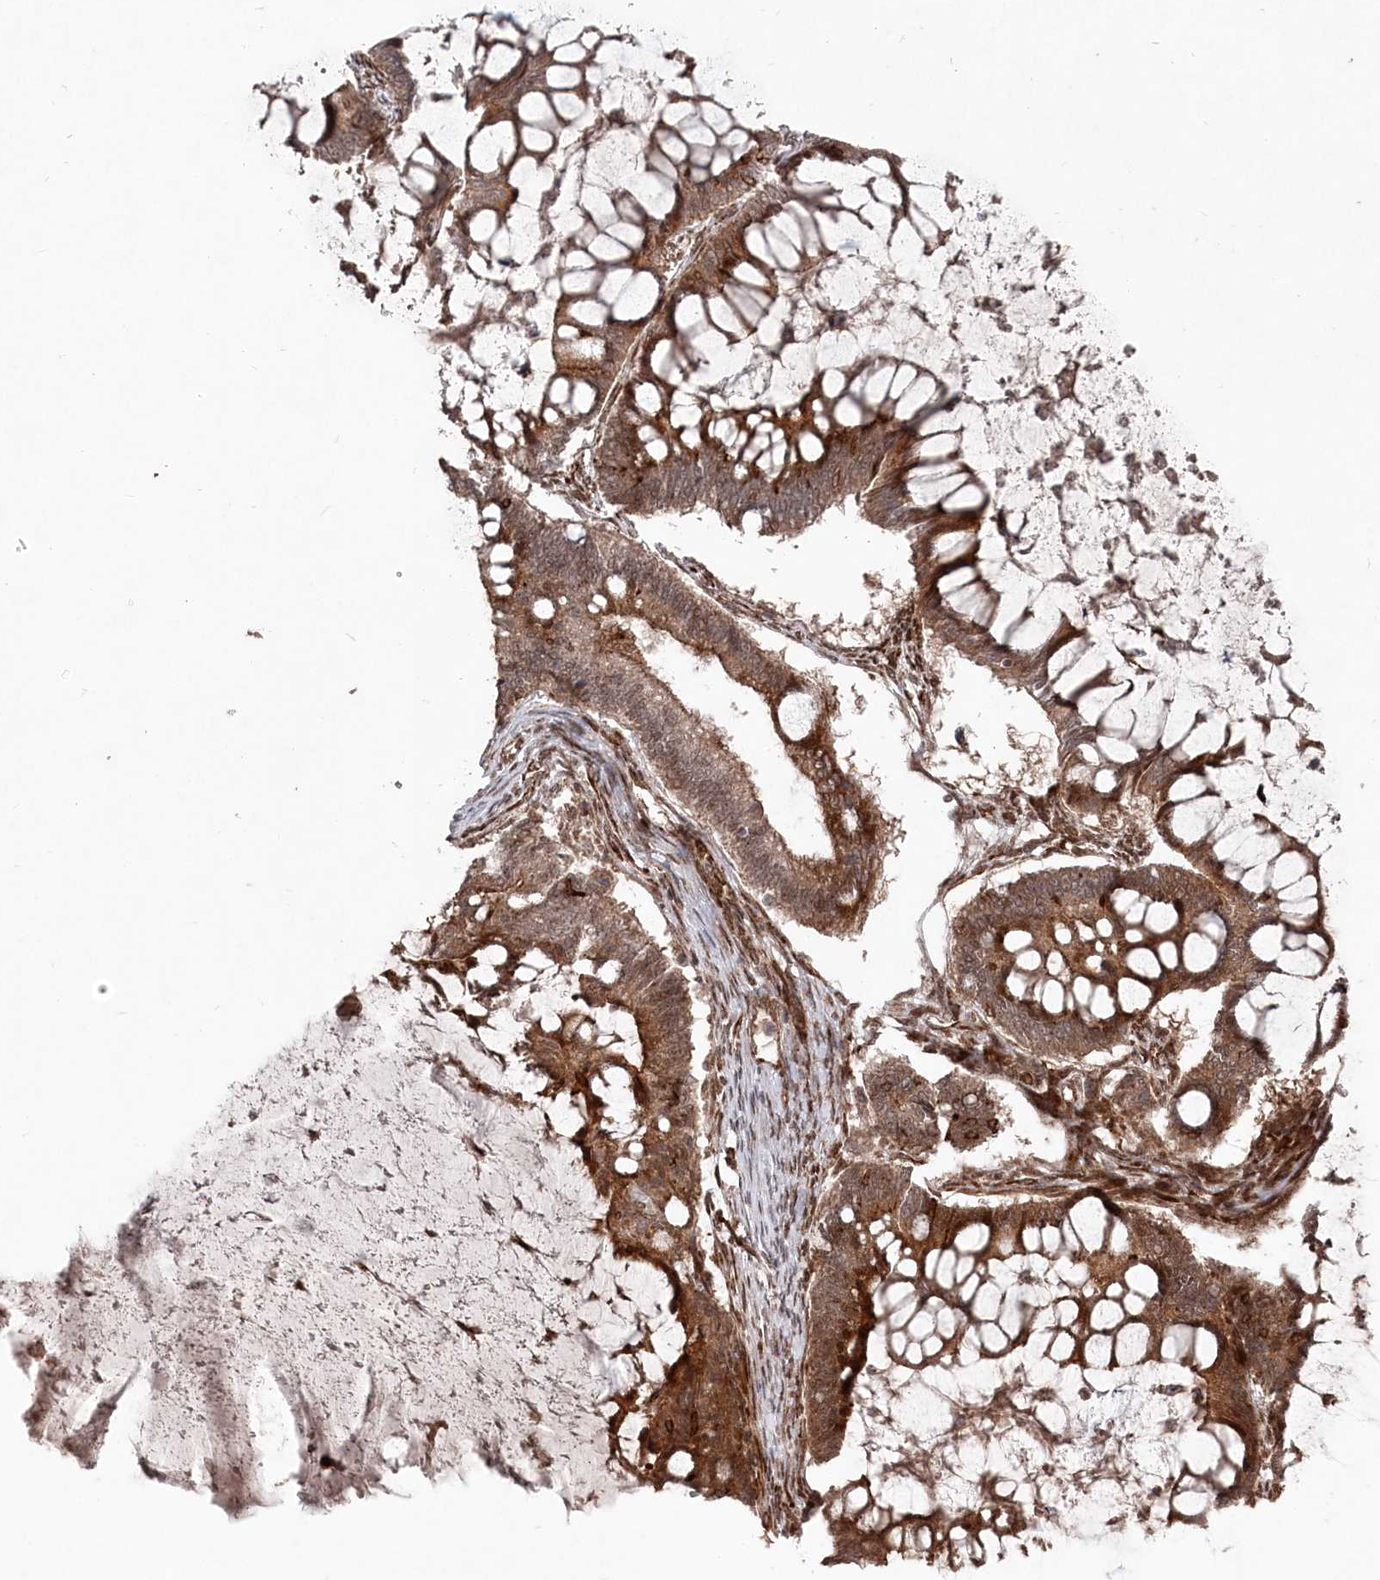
{"staining": {"intensity": "moderate", "quantity": ">75%", "location": "cytoplasmic/membranous,nuclear"}, "tissue": "ovarian cancer", "cell_type": "Tumor cells", "image_type": "cancer", "snomed": [{"axis": "morphology", "description": "Cystadenocarcinoma, mucinous, NOS"}, {"axis": "topography", "description": "Ovary"}], "caption": "Protein expression analysis of human ovarian cancer (mucinous cystadenocarcinoma) reveals moderate cytoplasmic/membranous and nuclear staining in approximately >75% of tumor cells. (brown staining indicates protein expression, while blue staining denotes nuclei).", "gene": "POLR3A", "patient": {"sex": "female", "age": 61}}